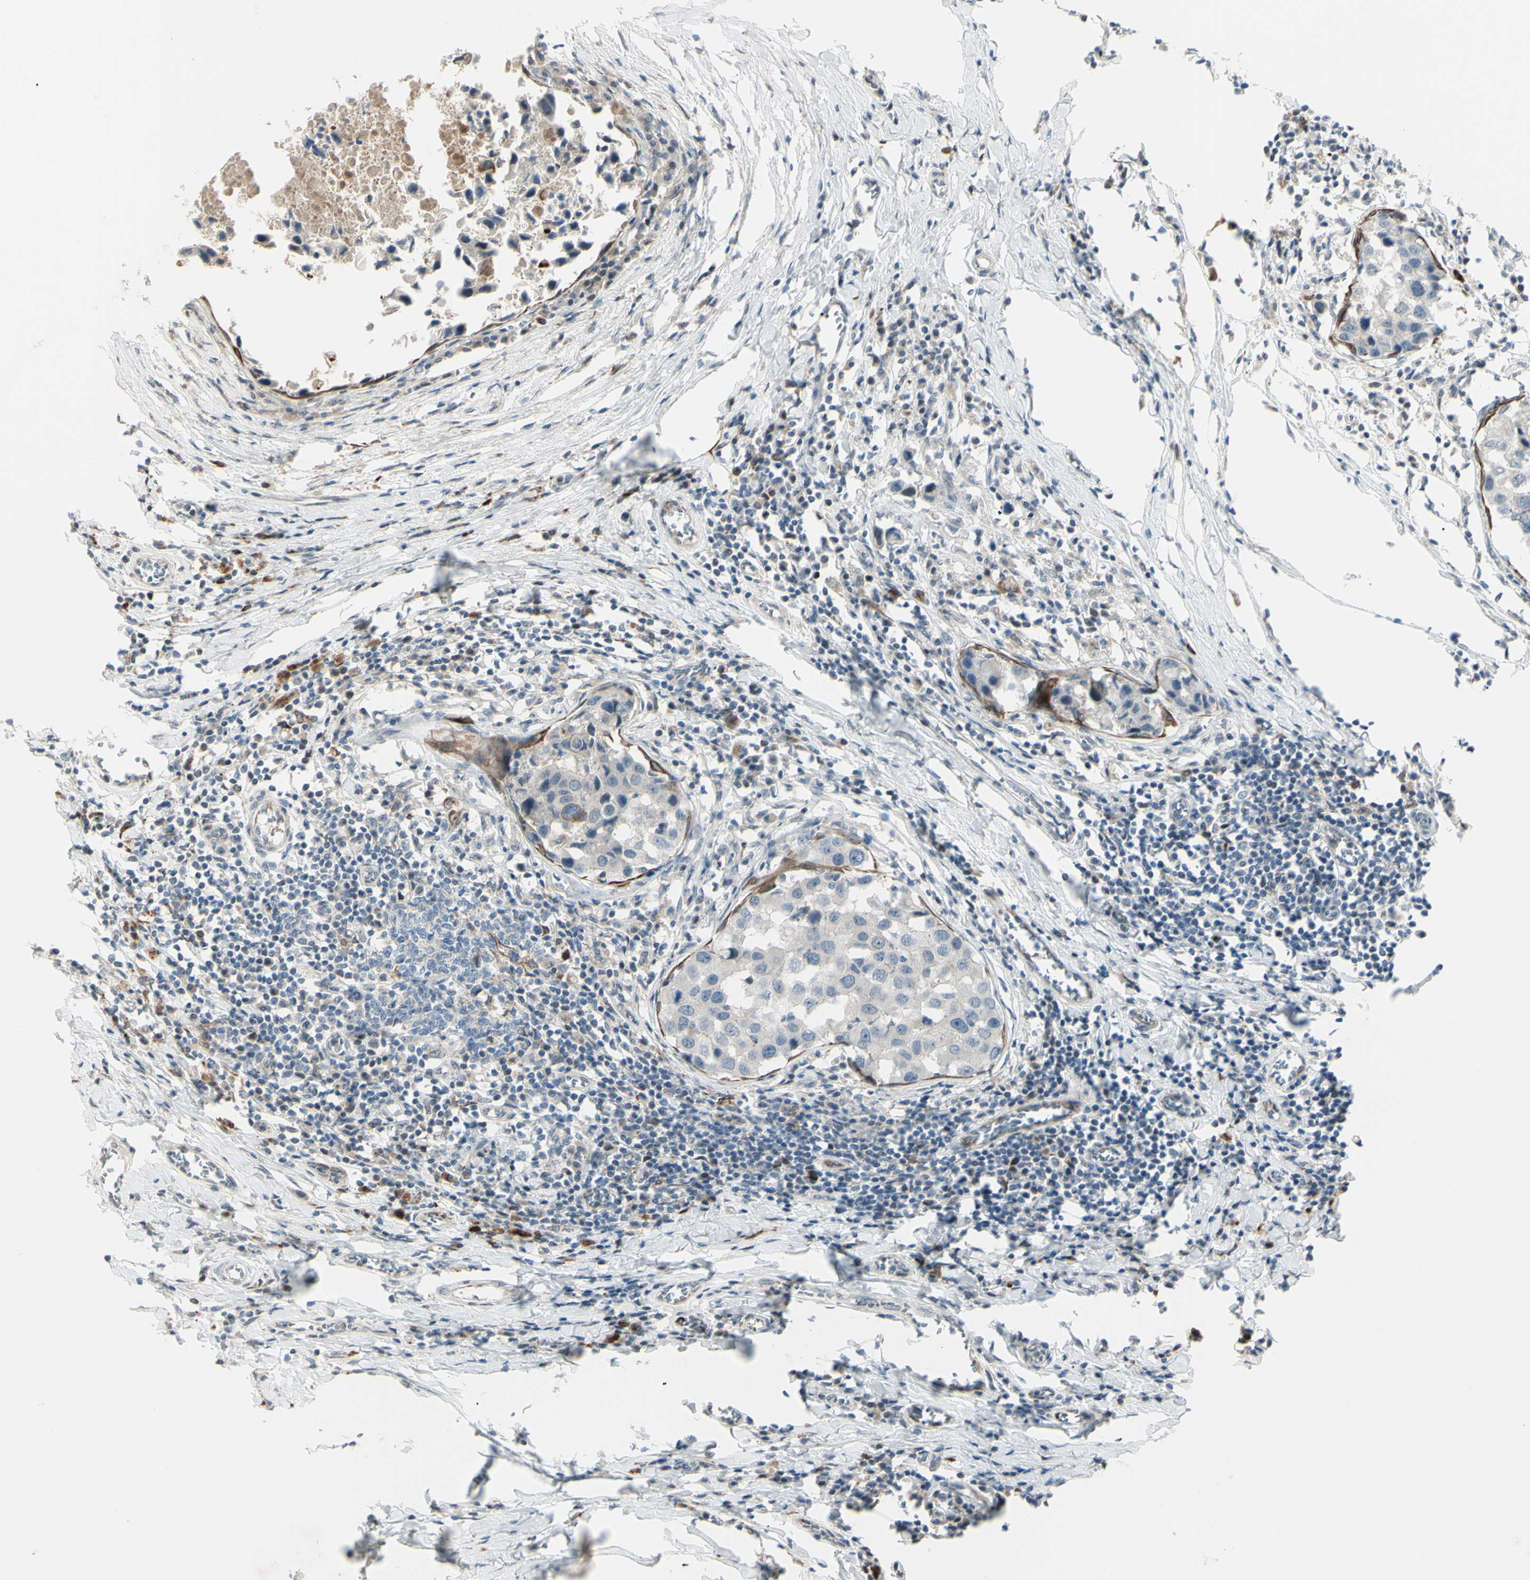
{"staining": {"intensity": "negative", "quantity": "none", "location": "none"}, "tissue": "breast cancer", "cell_type": "Tumor cells", "image_type": "cancer", "snomed": [{"axis": "morphology", "description": "Duct carcinoma"}, {"axis": "topography", "description": "Breast"}], "caption": "The immunohistochemistry histopathology image has no significant positivity in tumor cells of breast cancer tissue. (Brightfield microscopy of DAB (3,3'-diaminobenzidine) immunohistochemistry (IHC) at high magnification).", "gene": "FGFR2", "patient": {"sex": "female", "age": 27}}